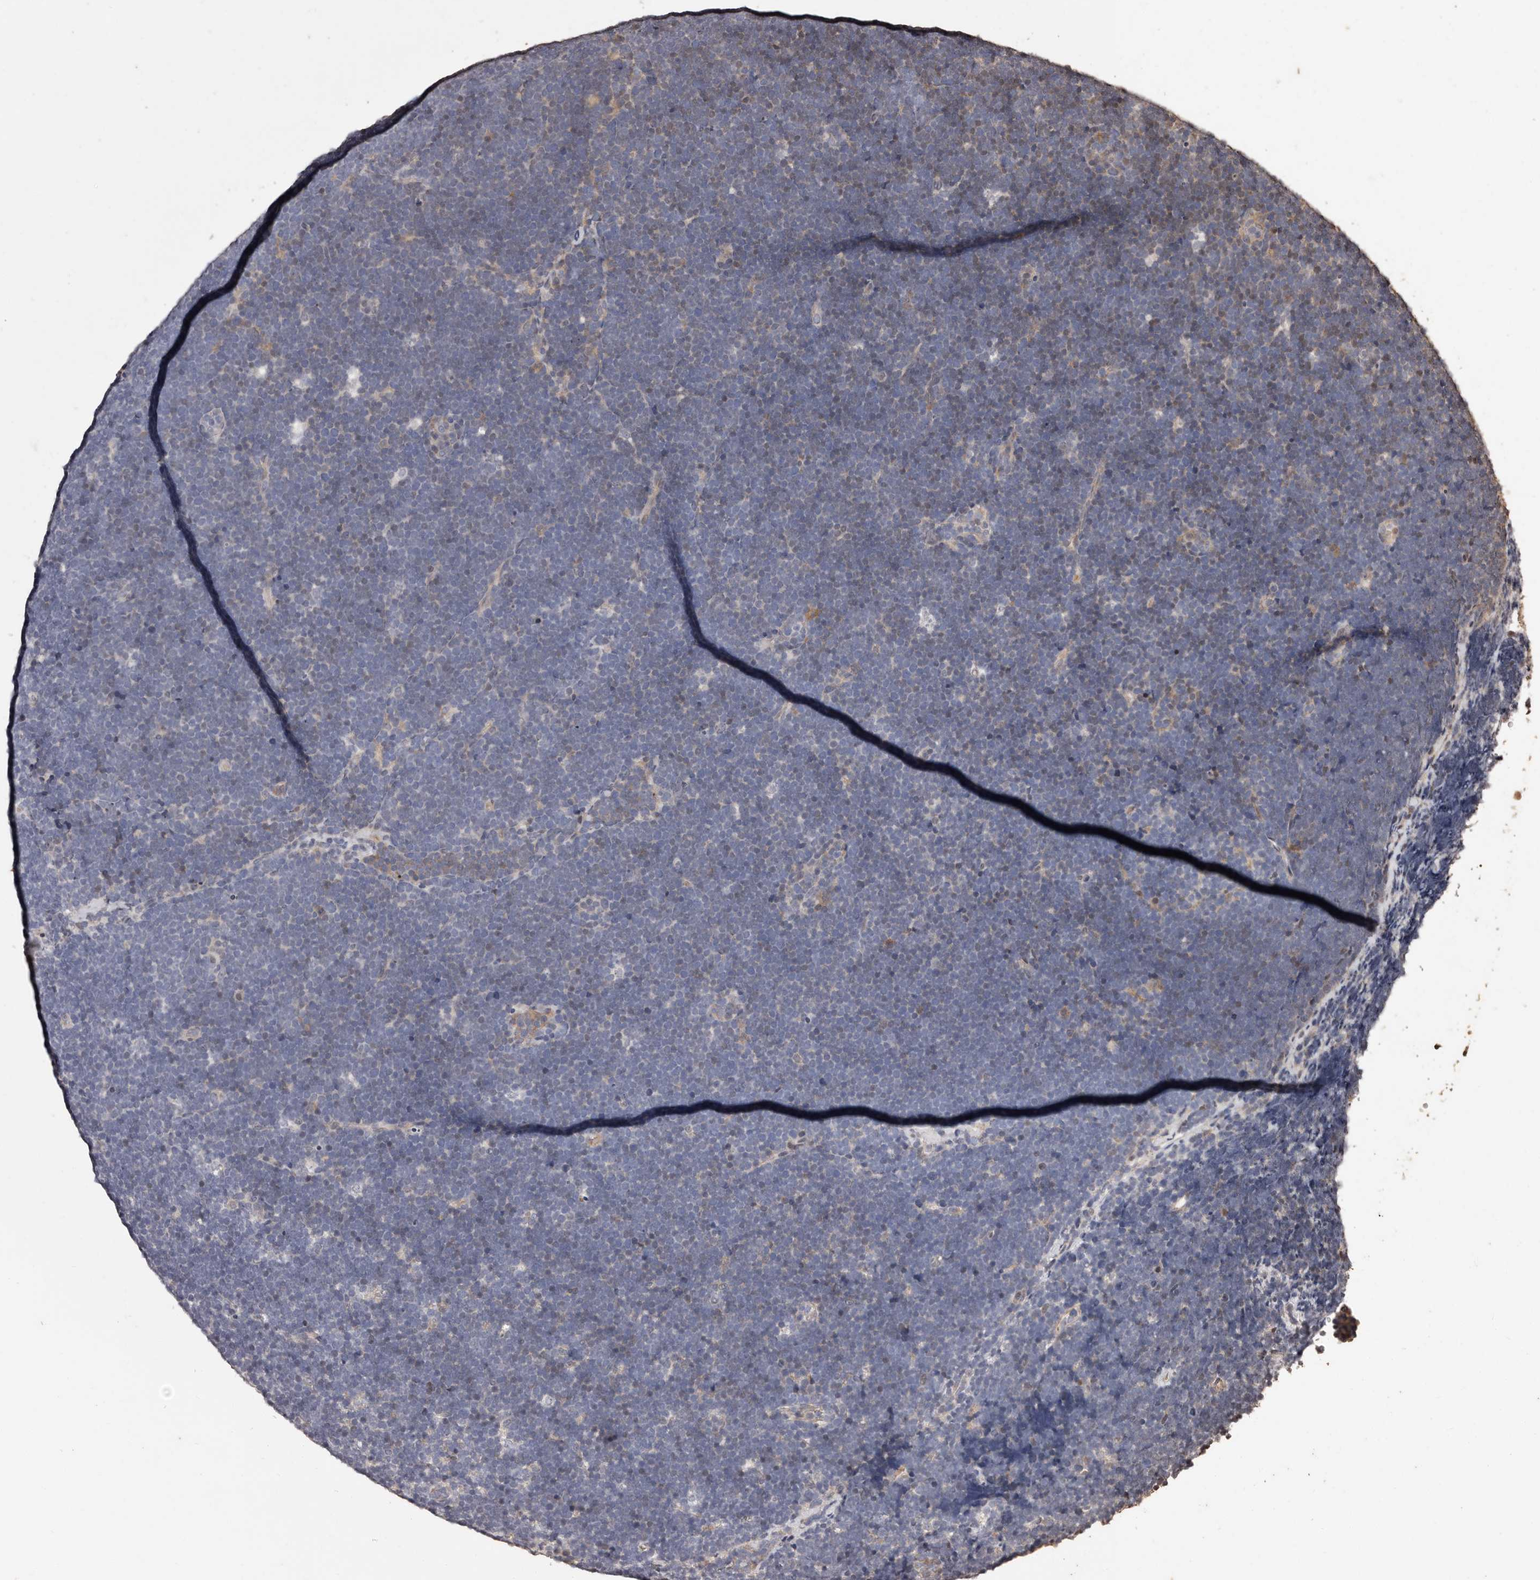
{"staining": {"intensity": "negative", "quantity": "none", "location": "none"}, "tissue": "lymphoma", "cell_type": "Tumor cells", "image_type": "cancer", "snomed": [{"axis": "morphology", "description": "Malignant lymphoma, non-Hodgkin's type, High grade"}, {"axis": "topography", "description": "Lymph node"}], "caption": "This is an IHC micrograph of malignant lymphoma, non-Hodgkin's type (high-grade). There is no staining in tumor cells.", "gene": "NAV1", "patient": {"sex": "male", "age": 13}}